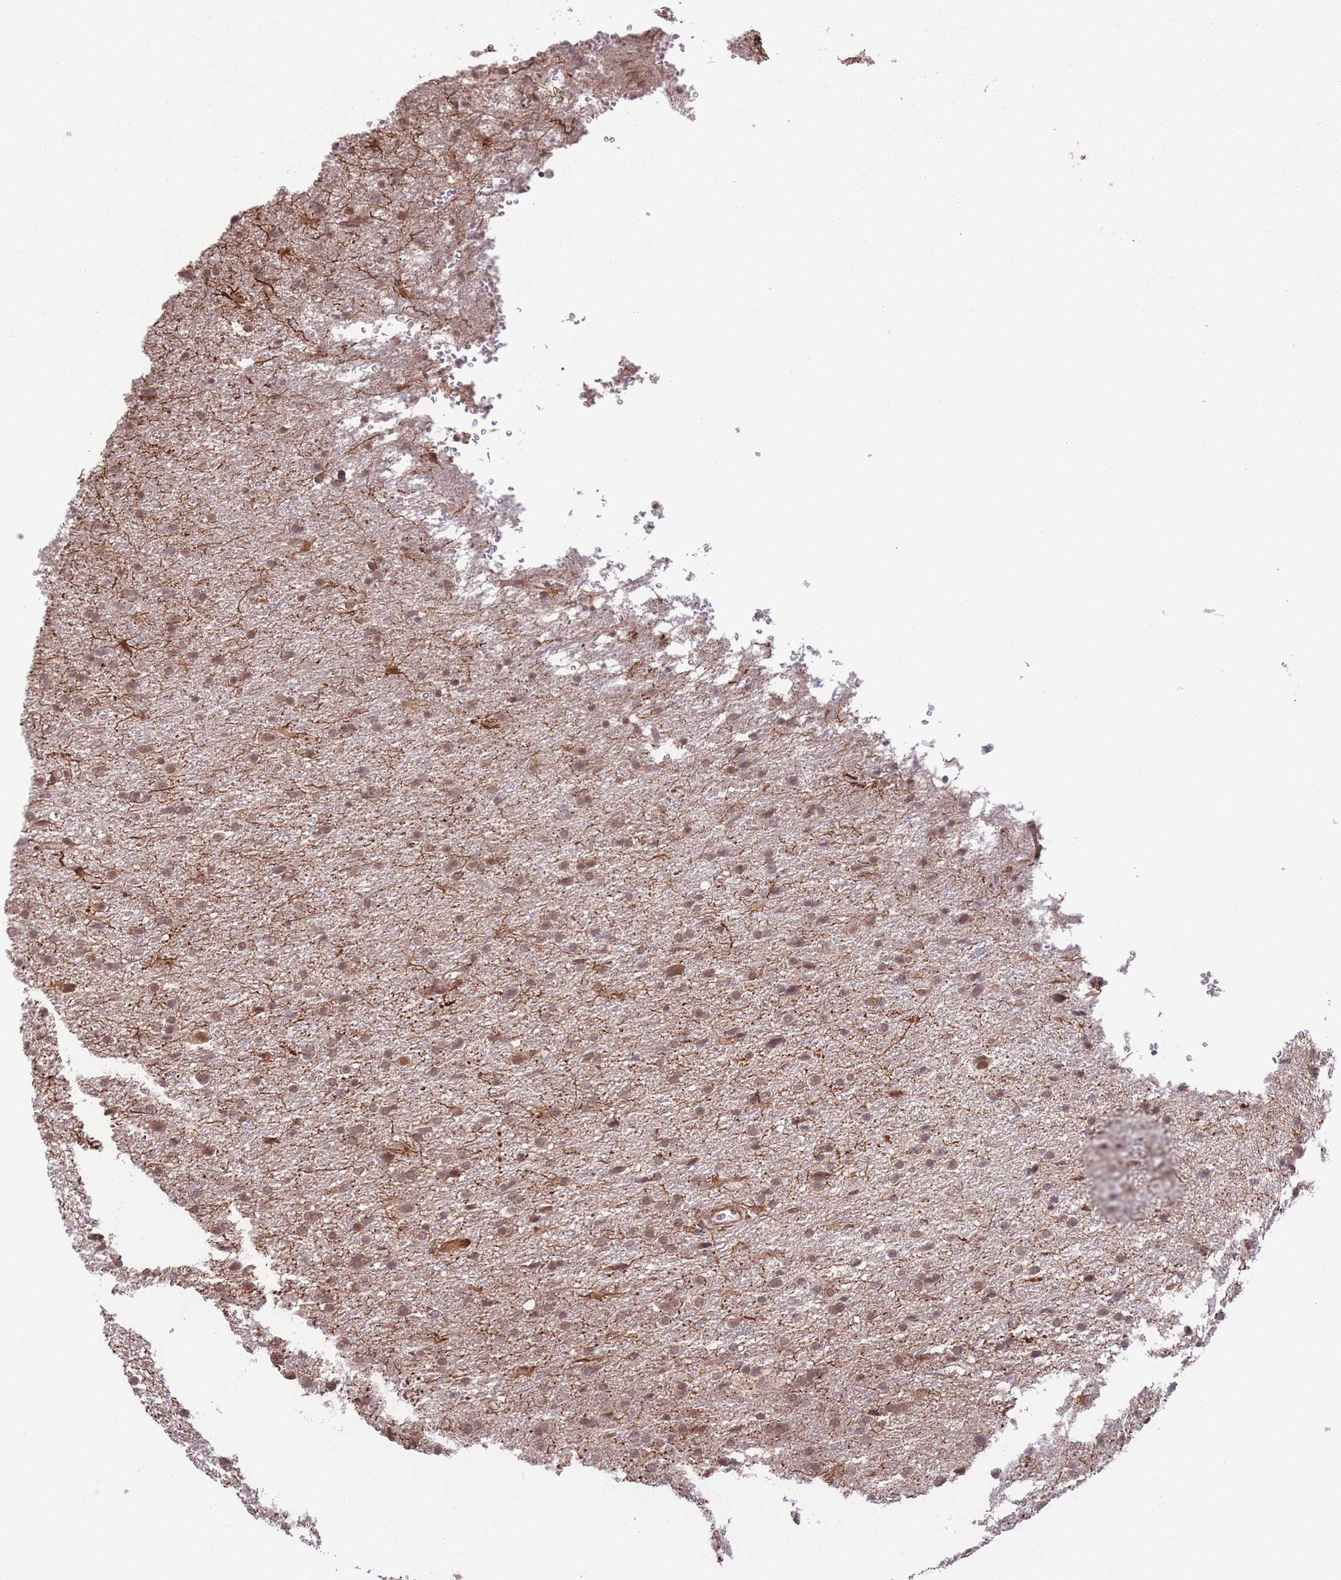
{"staining": {"intensity": "moderate", "quantity": ">75%", "location": "cytoplasmic/membranous,nuclear"}, "tissue": "glioma", "cell_type": "Tumor cells", "image_type": "cancer", "snomed": [{"axis": "morphology", "description": "Glioma, malignant, Low grade"}, {"axis": "topography", "description": "Brain"}], "caption": "Brown immunohistochemical staining in malignant glioma (low-grade) reveals moderate cytoplasmic/membranous and nuclear staining in approximately >75% of tumor cells. The staining is performed using DAB (3,3'-diaminobenzidine) brown chromogen to label protein expression. The nuclei are counter-stained blue using hematoxylin.", "gene": "CCDC154", "patient": {"sex": "female", "age": 32}}